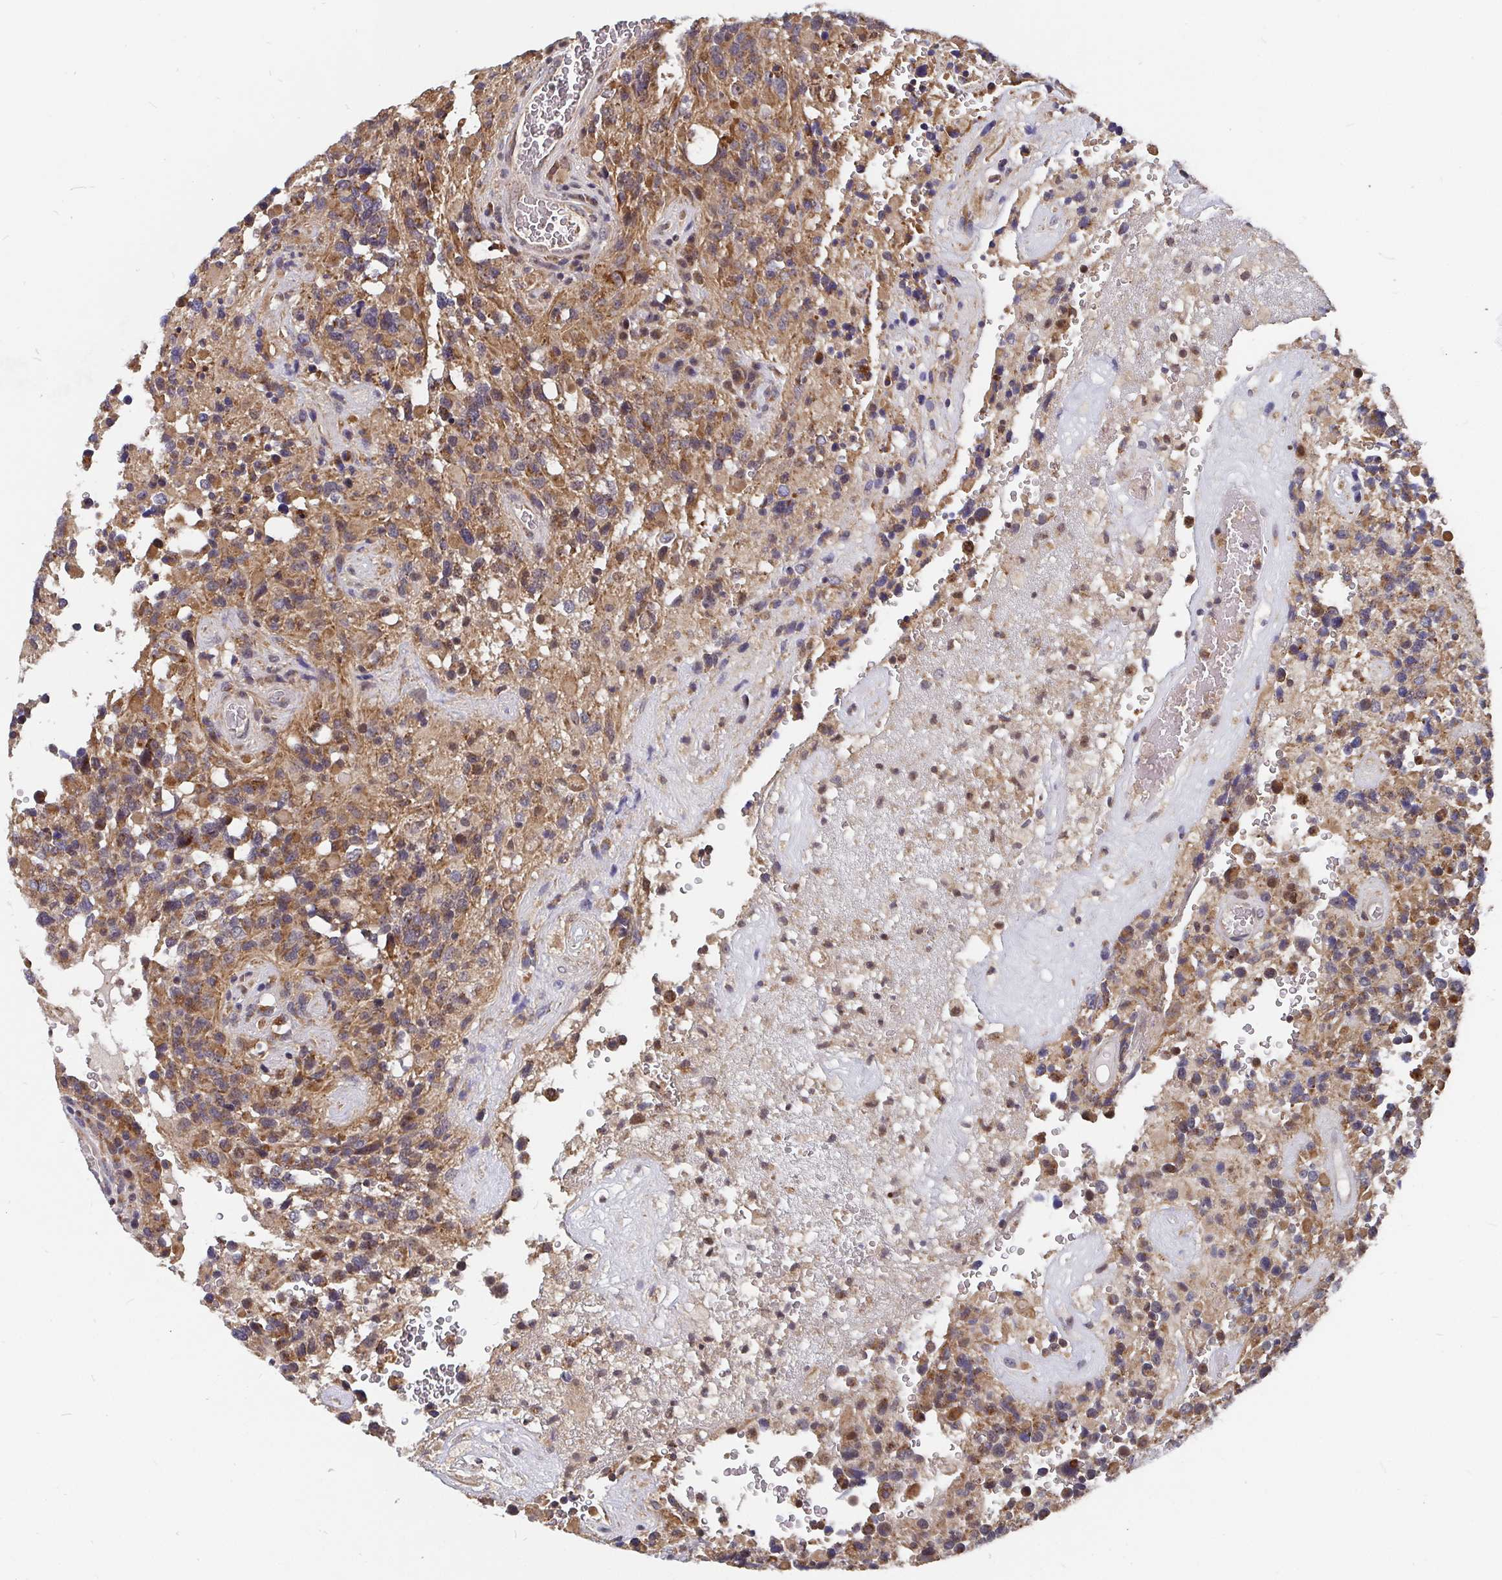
{"staining": {"intensity": "moderate", "quantity": "25%-75%", "location": "cytoplasmic/membranous"}, "tissue": "glioma", "cell_type": "Tumor cells", "image_type": "cancer", "snomed": [{"axis": "morphology", "description": "Glioma, malignant, High grade"}, {"axis": "topography", "description": "Brain"}], "caption": "Glioma stained with a brown dye reveals moderate cytoplasmic/membranous positive expression in approximately 25%-75% of tumor cells.", "gene": "PDF", "patient": {"sex": "female", "age": 40}}